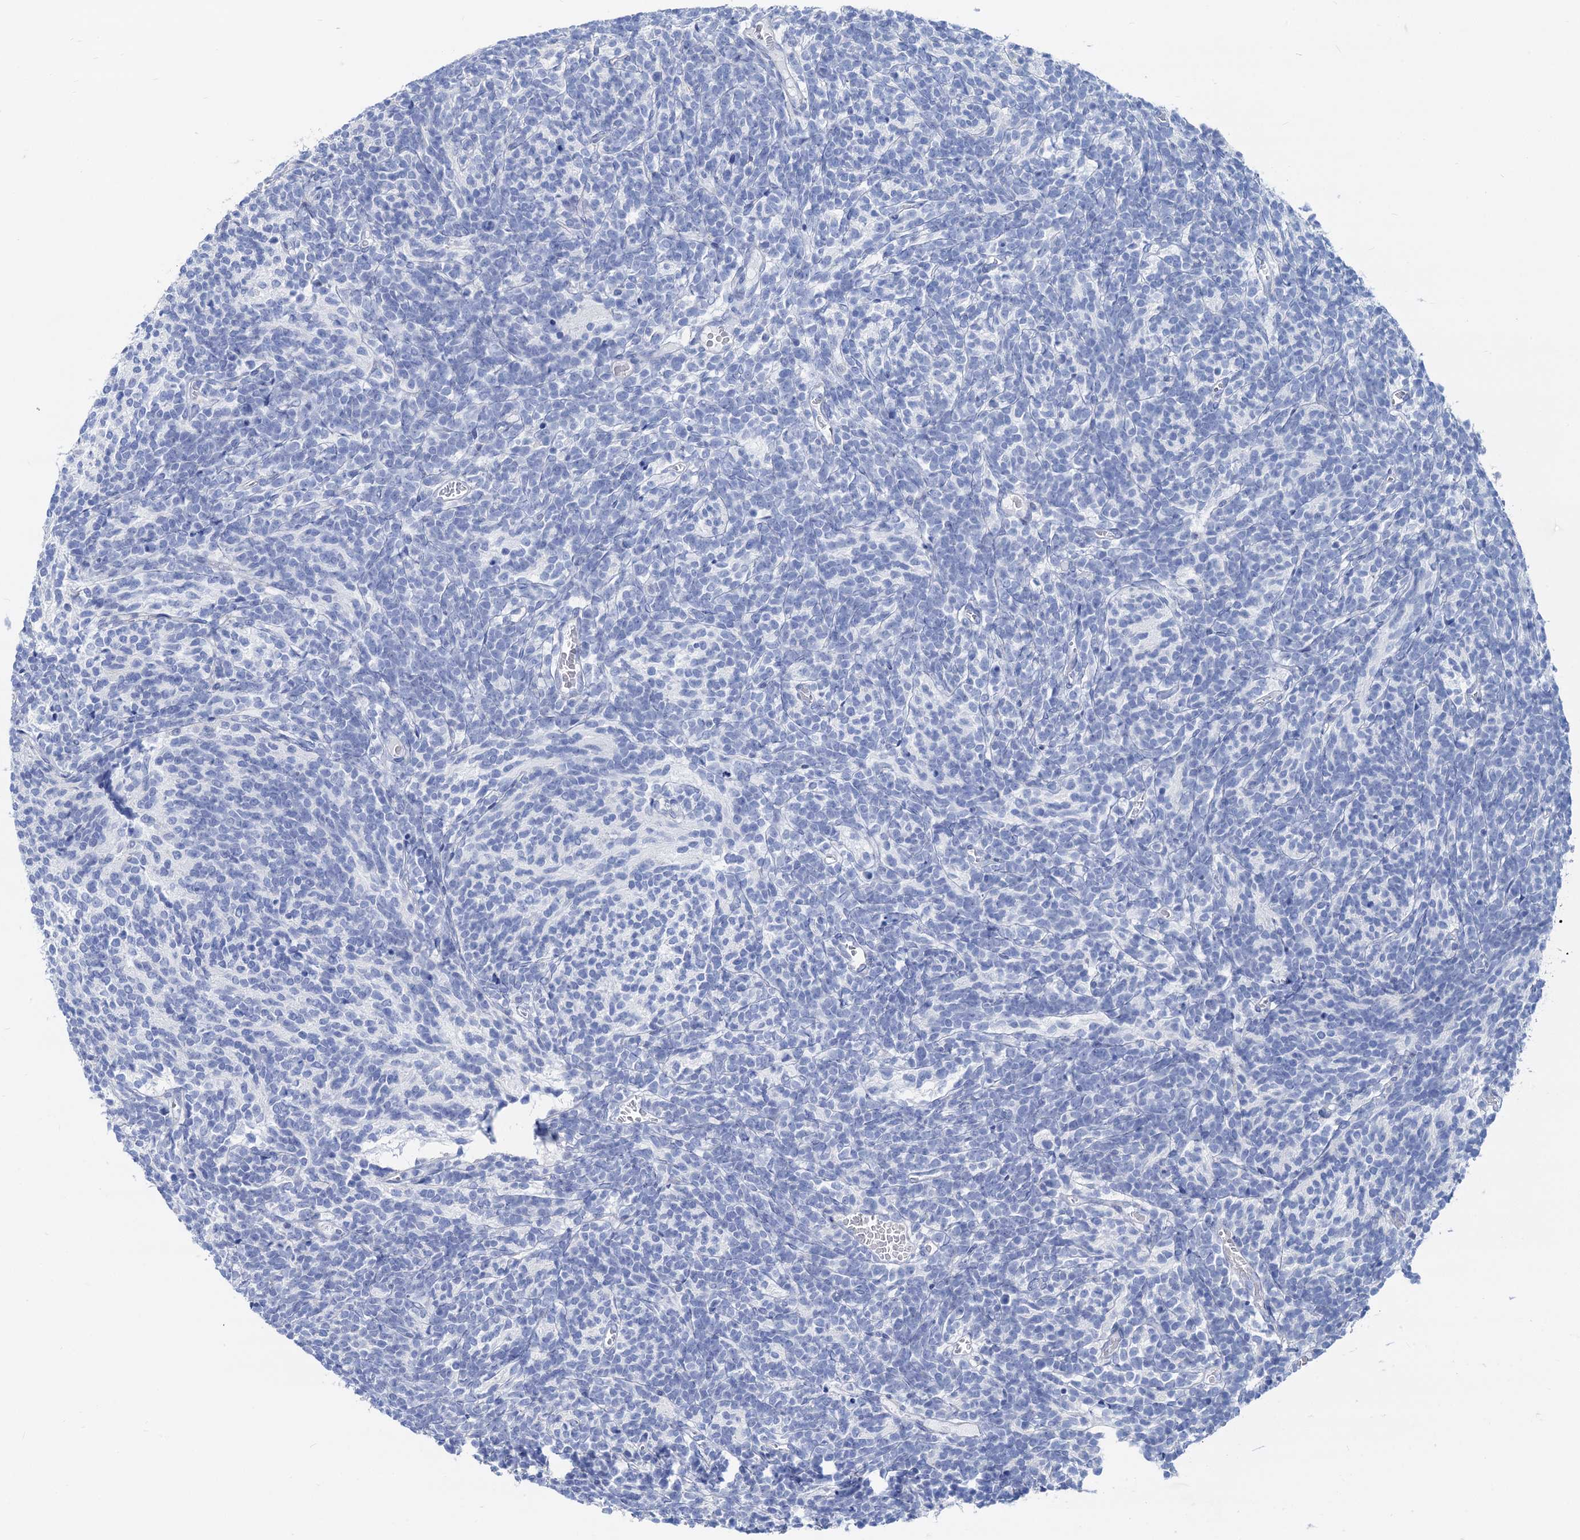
{"staining": {"intensity": "negative", "quantity": "none", "location": "none"}, "tissue": "glioma", "cell_type": "Tumor cells", "image_type": "cancer", "snomed": [{"axis": "morphology", "description": "Glioma, malignant, Low grade"}, {"axis": "topography", "description": "Brain"}], "caption": "Immunohistochemical staining of human malignant glioma (low-grade) demonstrates no significant positivity in tumor cells.", "gene": "RBP3", "patient": {"sex": "female", "age": 1}}